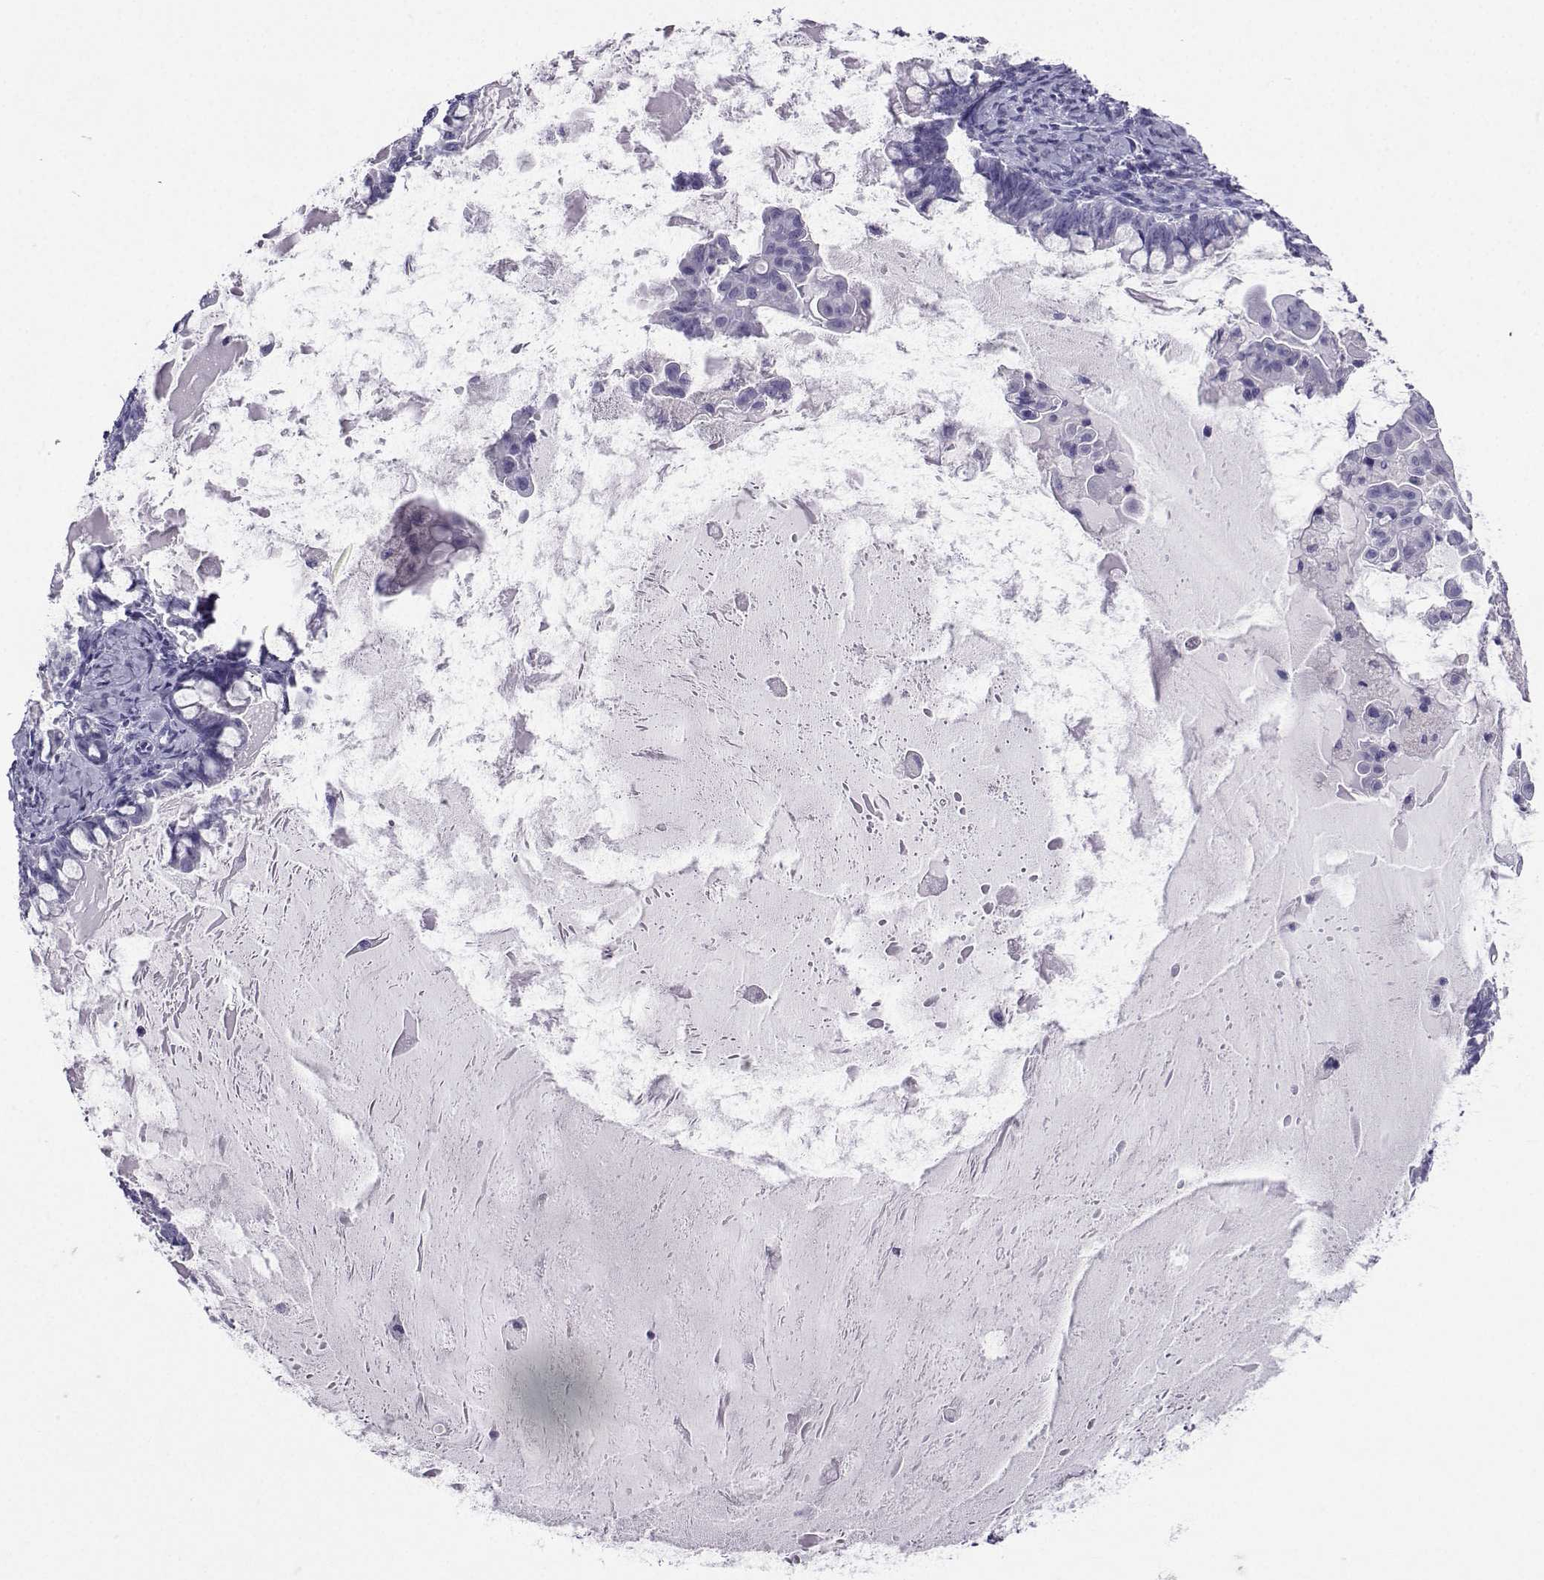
{"staining": {"intensity": "negative", "quantity": "none", "location": "none"}, "tissue": "ovarian cancer", "cell_type": "Tumor cells", "image_type": "cancer", "snomed": [{"axis": "morphology", "description": "Cystadenocarcinoma, mucinous, NOS"}, {"axis": "topography", "description": "Ovary"}], "caption": "Ovarian cancer was stained to show a protein in brown. There is no significant positivity in tumor cells. The staining is performed using DAB (3,3'-diaminobenzidine) brown chromogen with nuclei counter-stained in using hematoxylin.", "gene": "CRYBB1", "patient": {"sex": "female", "age": 63}}